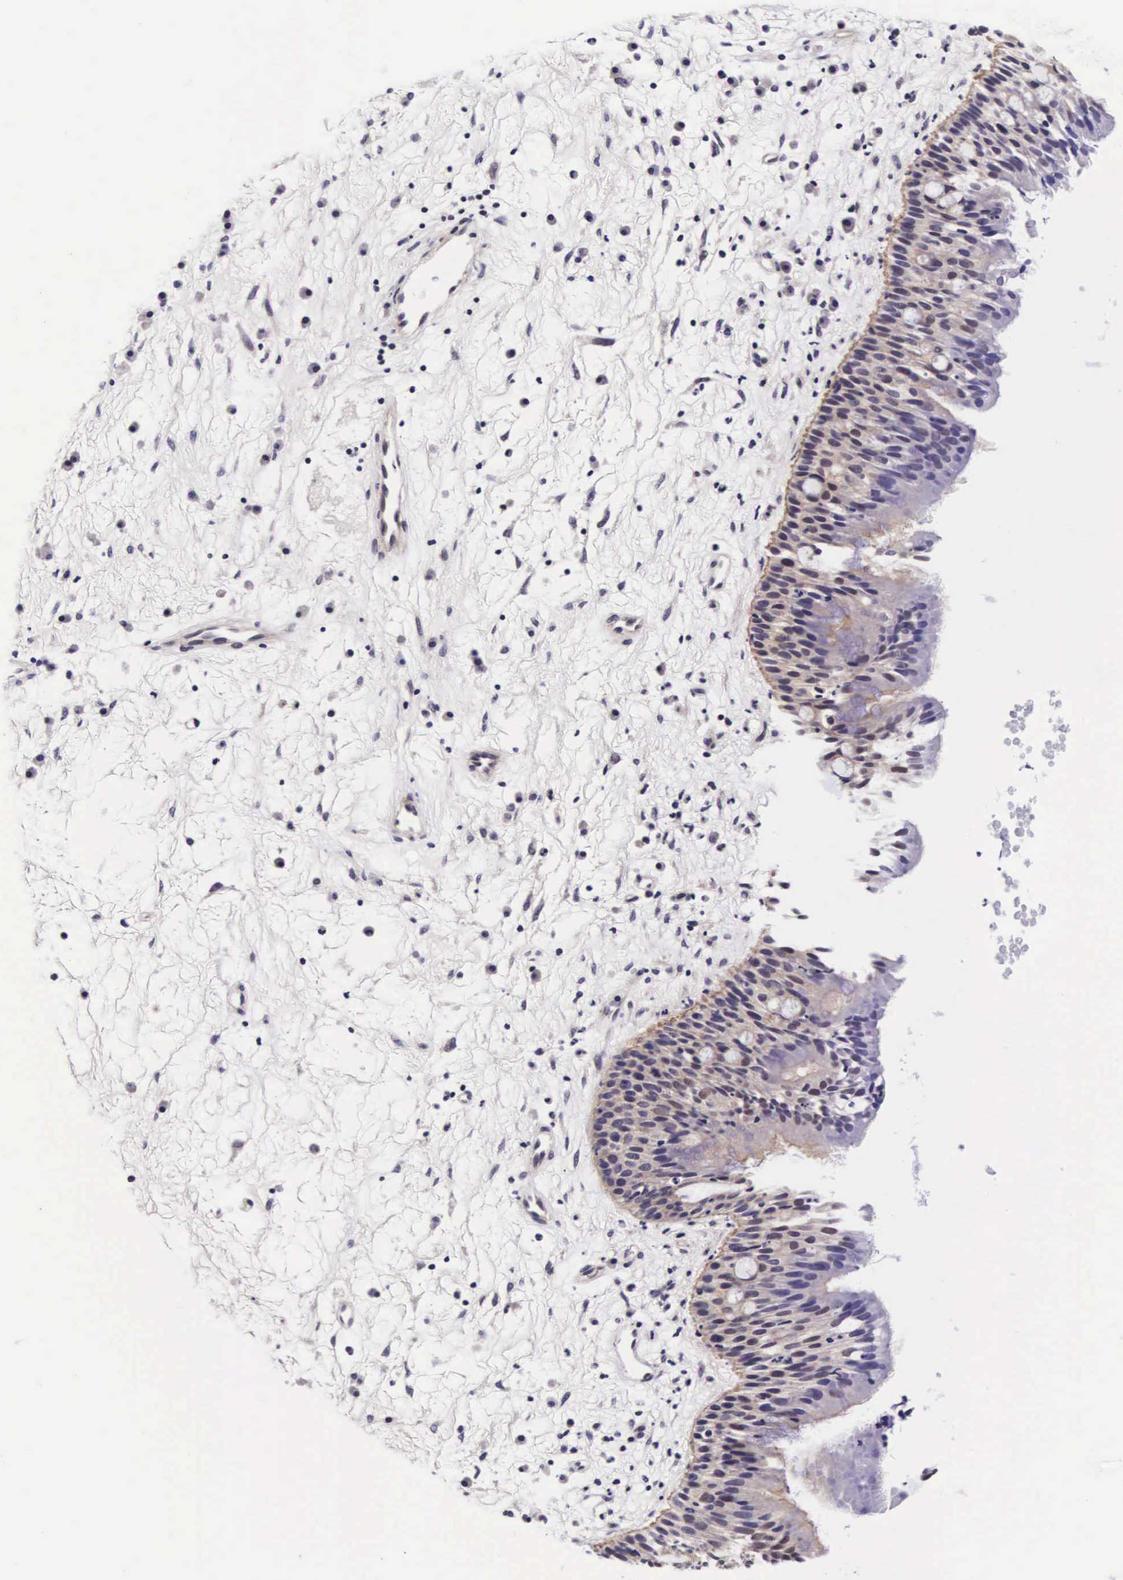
{"staining": {"intensity": "weak", "quantity": "<25%", "location": "cytoplasmic/membranous"}, "tissue": "nasopharynx", "cell_type": "Respiratory epithelial cells", "image_type": "normal", "snomed": [{"axis": "morphology", "description": "Normal tissue, NOS"}, {"axis": "topography", "description": "Nasopharynx"}], "caption": "DAB (3,3'-diaminobenzidine) immunohistochemical staining of benign human nasopharynx shows no significant positivity in respiratory epithelial cells.", "gene": "PHETA2", "patient": {"sex": "male", "age": 13}}